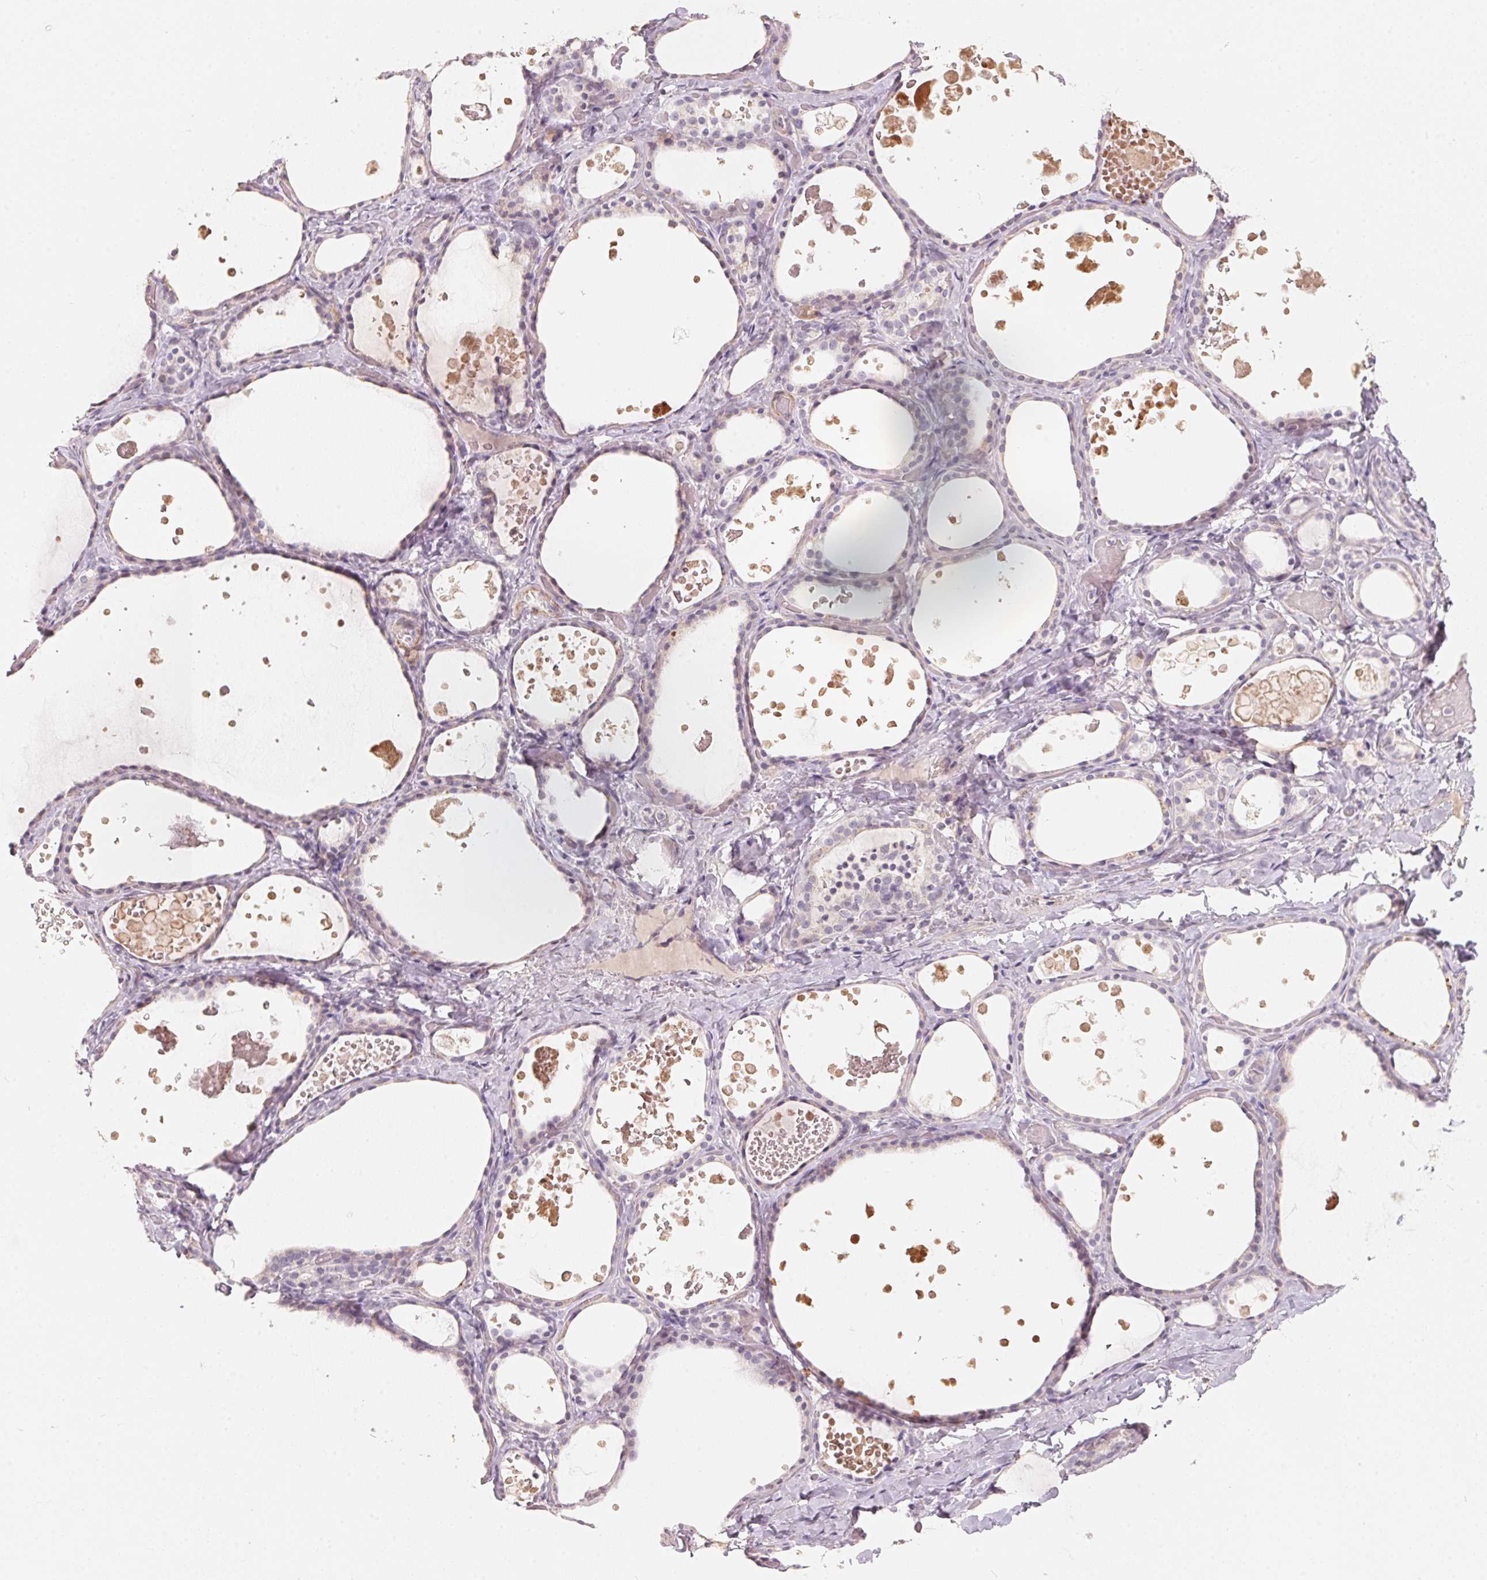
{"staining": {"intensity": "negative", "quantity": "none", "location": "none"}, "tissue": "thyroid gland", "cell_type": "Glandular cells", "image_type": "normal", "snomed": [{"axis": "morphology", "description": "Normal tissue, NOS"}, {"axis": "topography", "description": "Thyroid gland"}], "caption": "Immunohistochemical staining of normal thyroid gland exhibits no significant staining in glandular cells.", "gene": "TP53AIP1", "patient": {"sex": "female", "age": 56}}